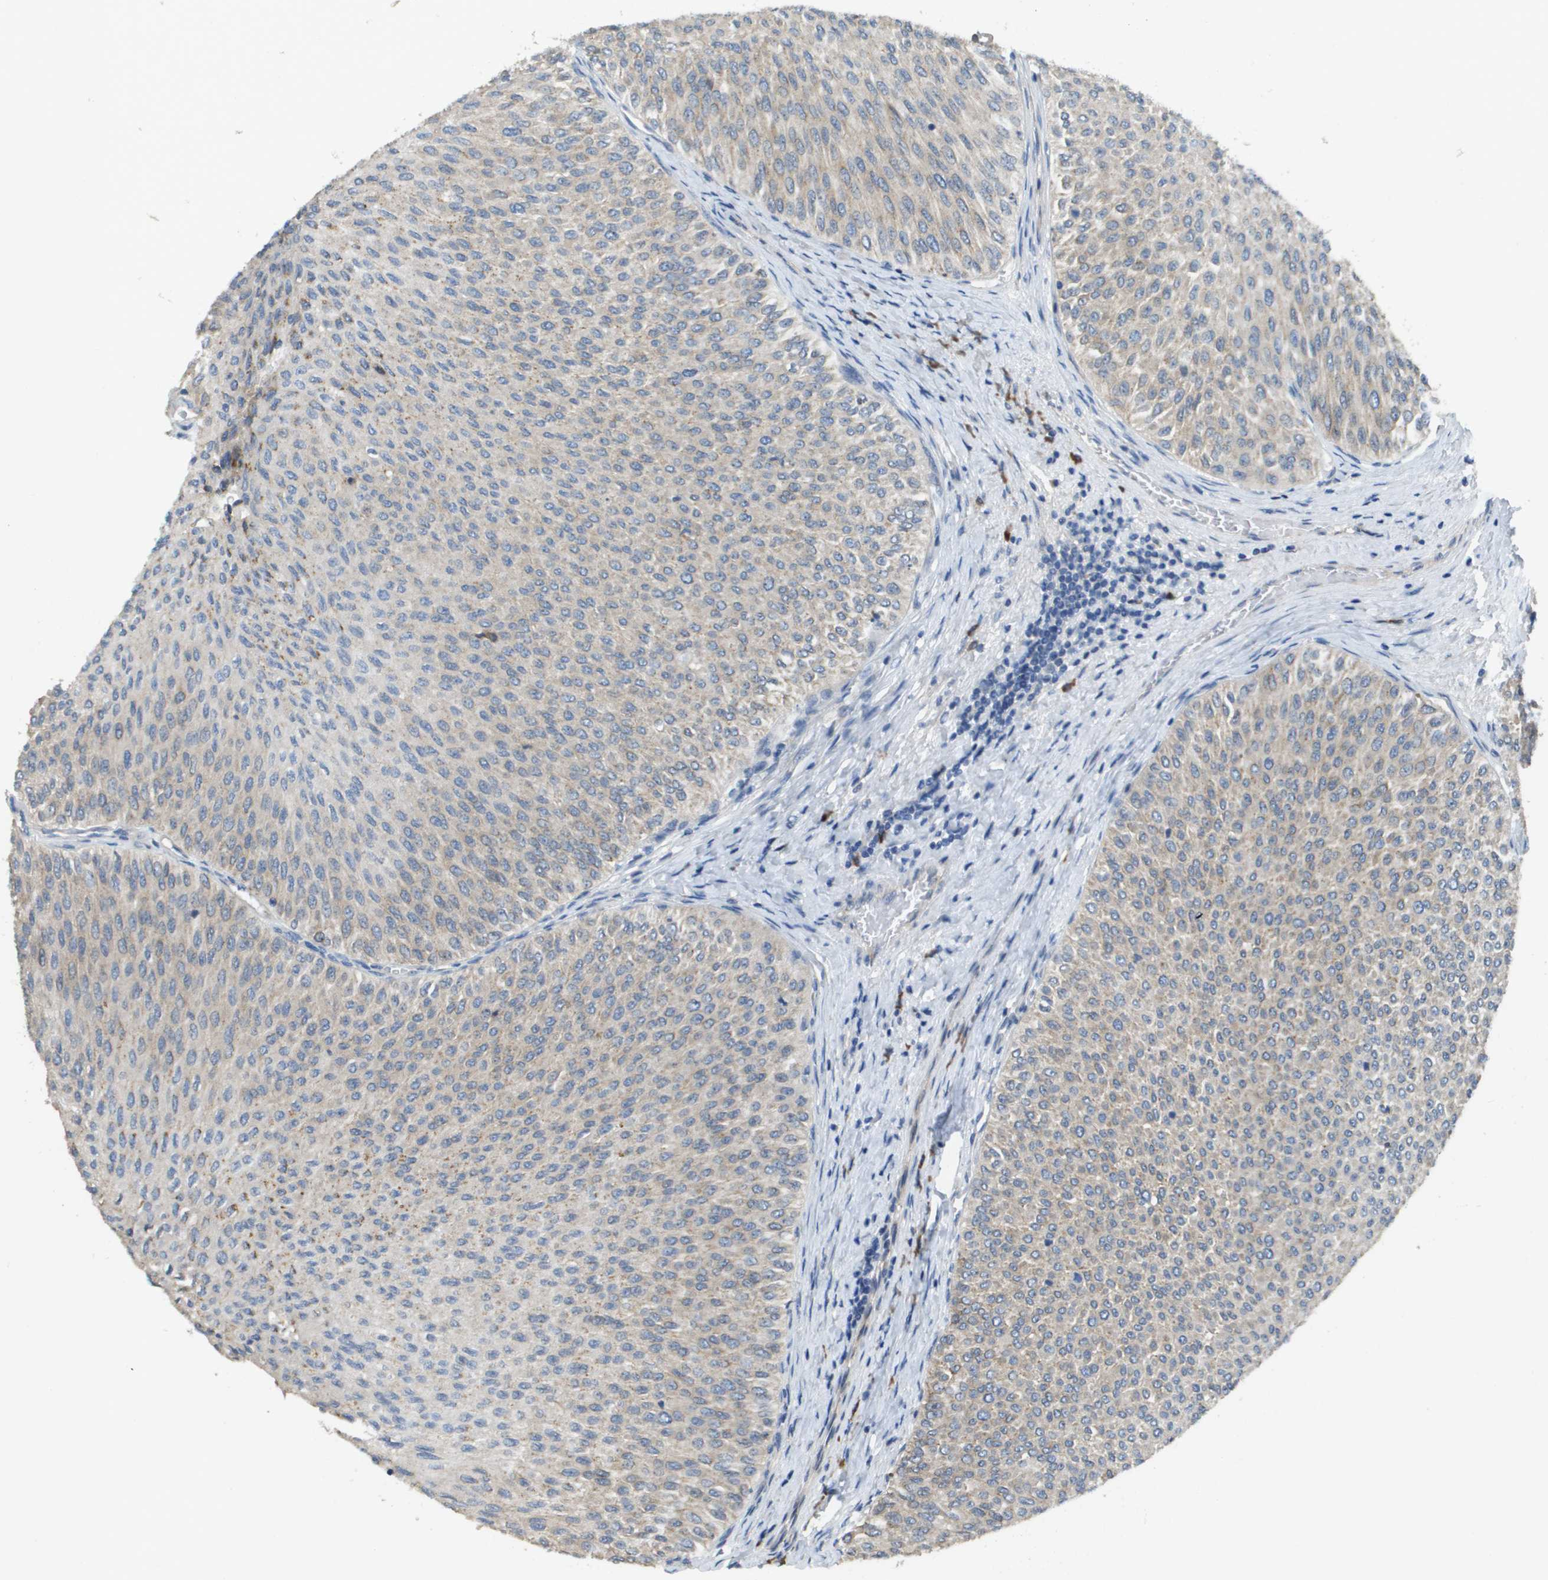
{"staining": {"intensity": "weak", "quantity": "25%-75%", "location": "cytoplasmic/membranous"}, "tissue": "urothelial cancer", "cell_type": "Tumor cells", "image_type": "cancer", "snomed": [{"axis": "morphology", "description": "Urothelial carcinoma, Low grade"}, {"axis": "topography", "description": "Urinary bladder"}], "caption": "Brown immunohistochemical staining in human urothelial carcinoma (low-grade) shows weak cytoplasmic/membranous expression in approximately 25%-75% of tumor cells. The protein of interest is shown in brown color, while the nuclei are stained blue.", "gene": "CASP10", "patient": {"sex": "male", "age": 78}}